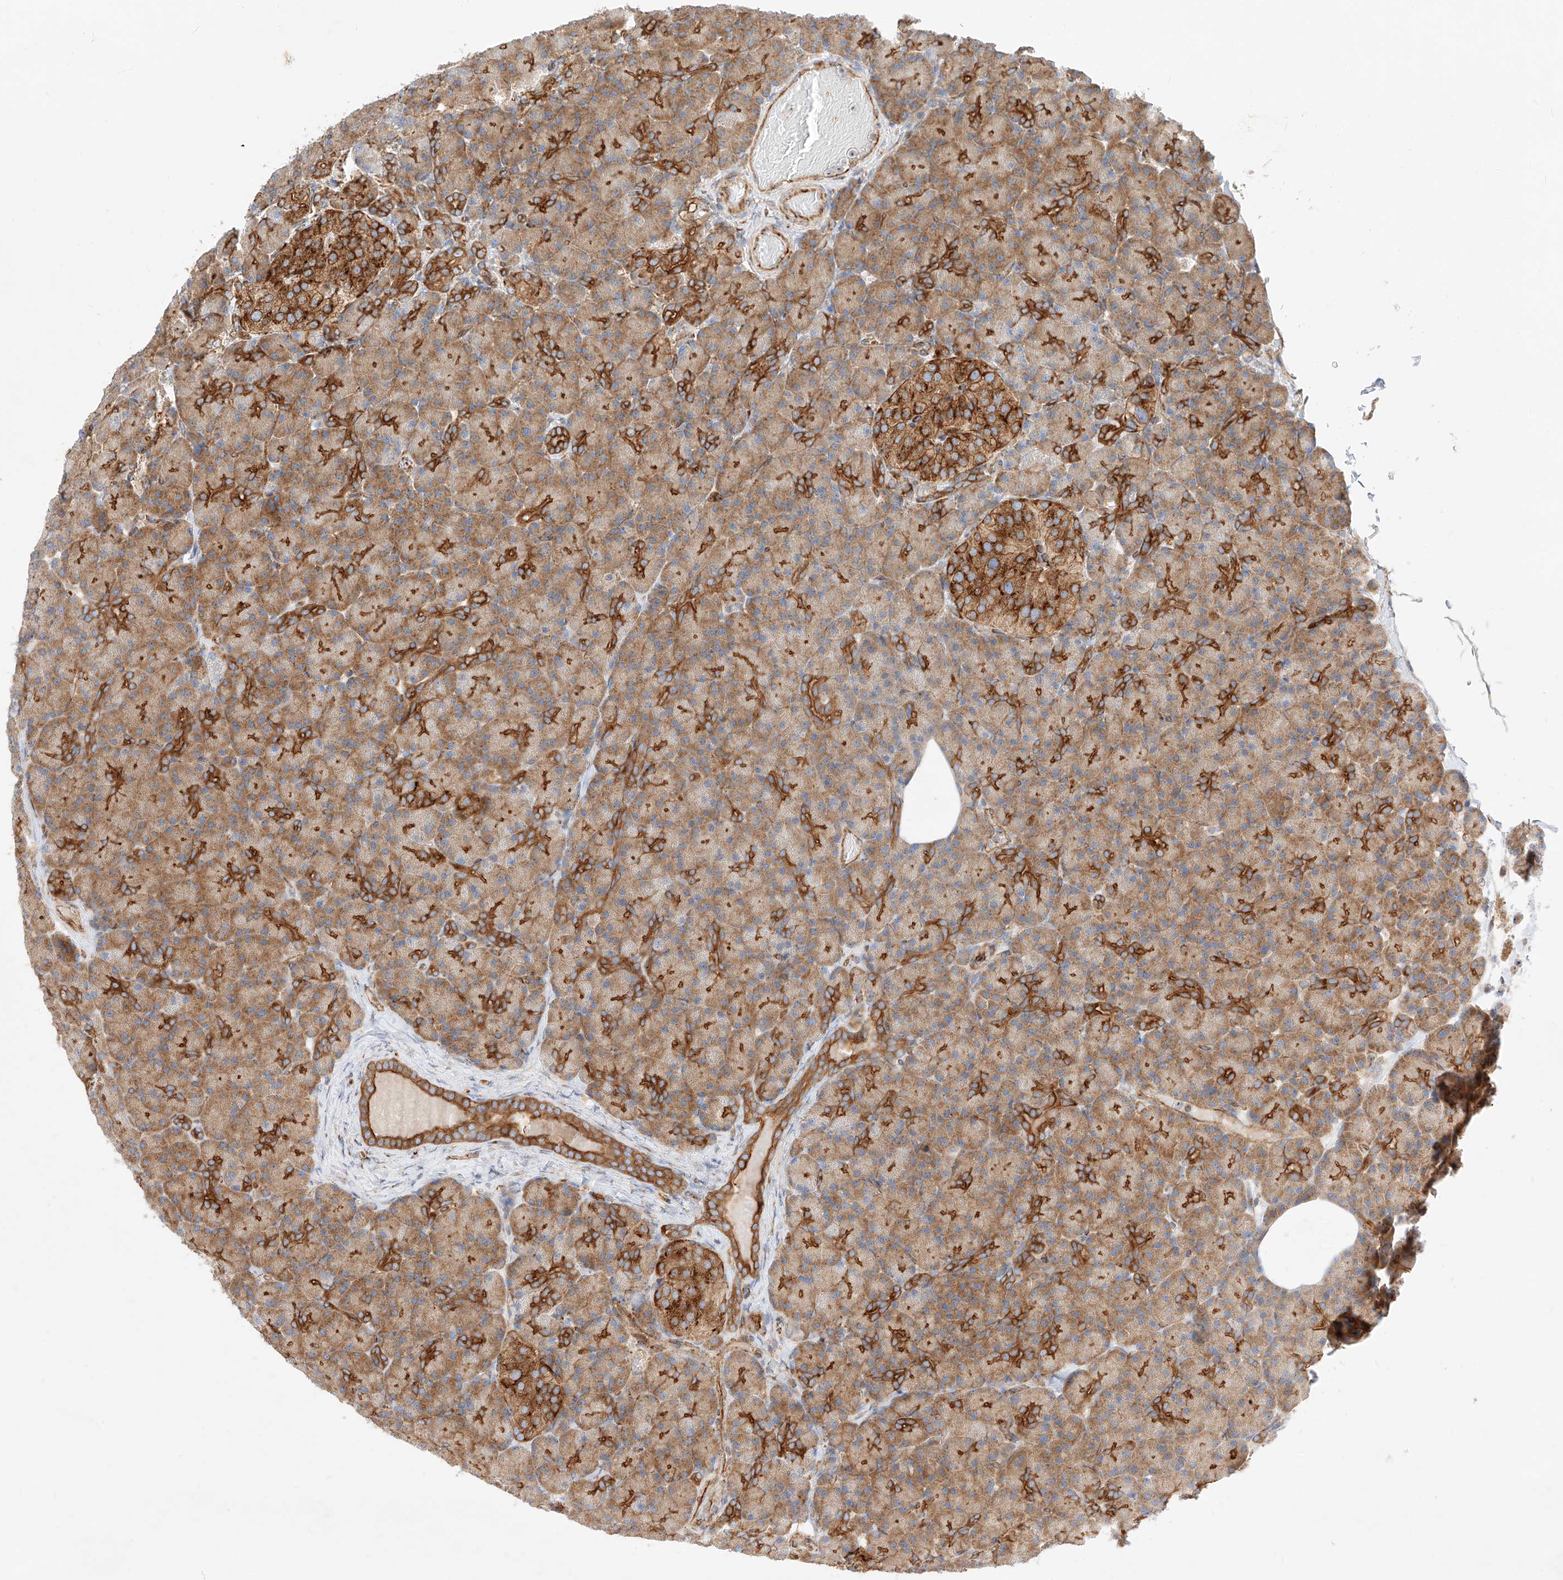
{"staining": {"intensity": "strong", "quantity": ">75%", "location": "cytoplasmic/membranous"}, "tissue": "pancreas", "cell_type": "Exocrine glandular cells", "image_type": "normal", "snomed": [{"axis": "morphology", "description": "Normal tissue, NOS"}, {"axis": "topography", "description": "Pancreas"}], "caption": "IHC of unremarkable pancreas demonstrates high levels of strong cytoplasmic/membranous positivity in about >75% of exocrine glandular cells.", "gene": "CSGALNACT2", "patient": {"sex": "female", "age": 43}}